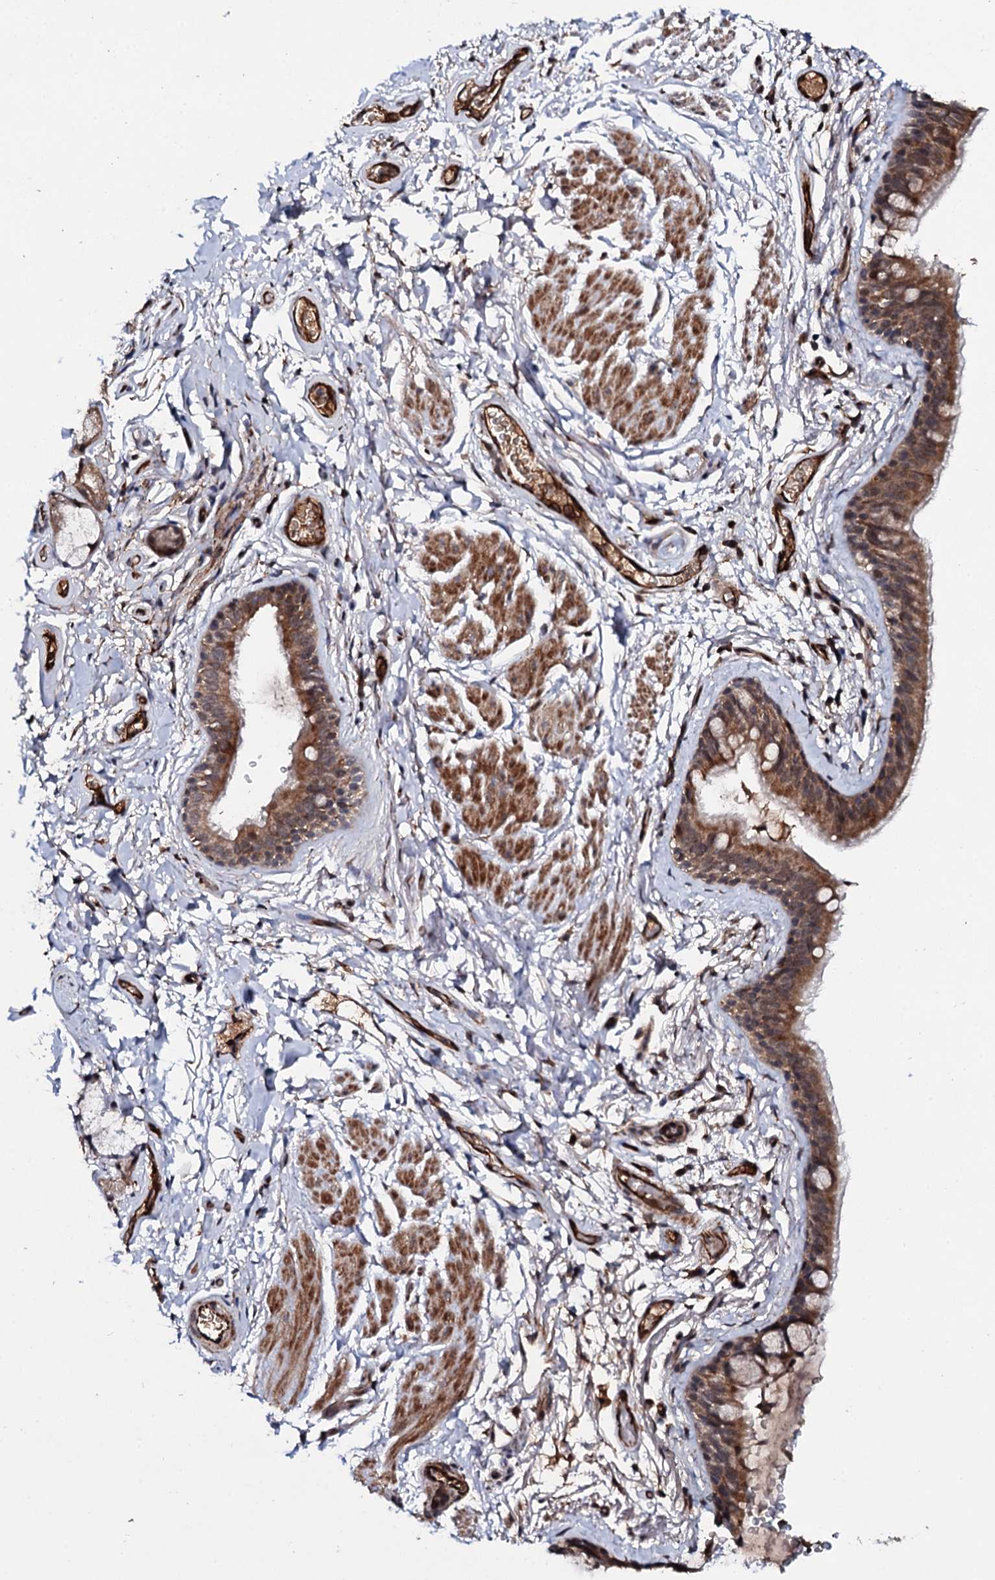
{"staining": {"intensity": "moderate", "quantity": ">75%", "location": "cytoplasmic/membranous"}, "tissue": "bronchus", "cell_type": "Respiratory epithelial cells", "image_type": "normal", "snomed": [{"axis": "morphology", "description": "Normal tissue, NOS"}, {"axis": "topography", "description": "Cartilage tissue"}], "caption": "A brown stain highlights moderate cytoplasmic/membranous positivity of a protein in respiratory epithelial cells of normal human bronchus.", "gene": "FAM111A", "patient": {"sex": "male", "age": 63}}